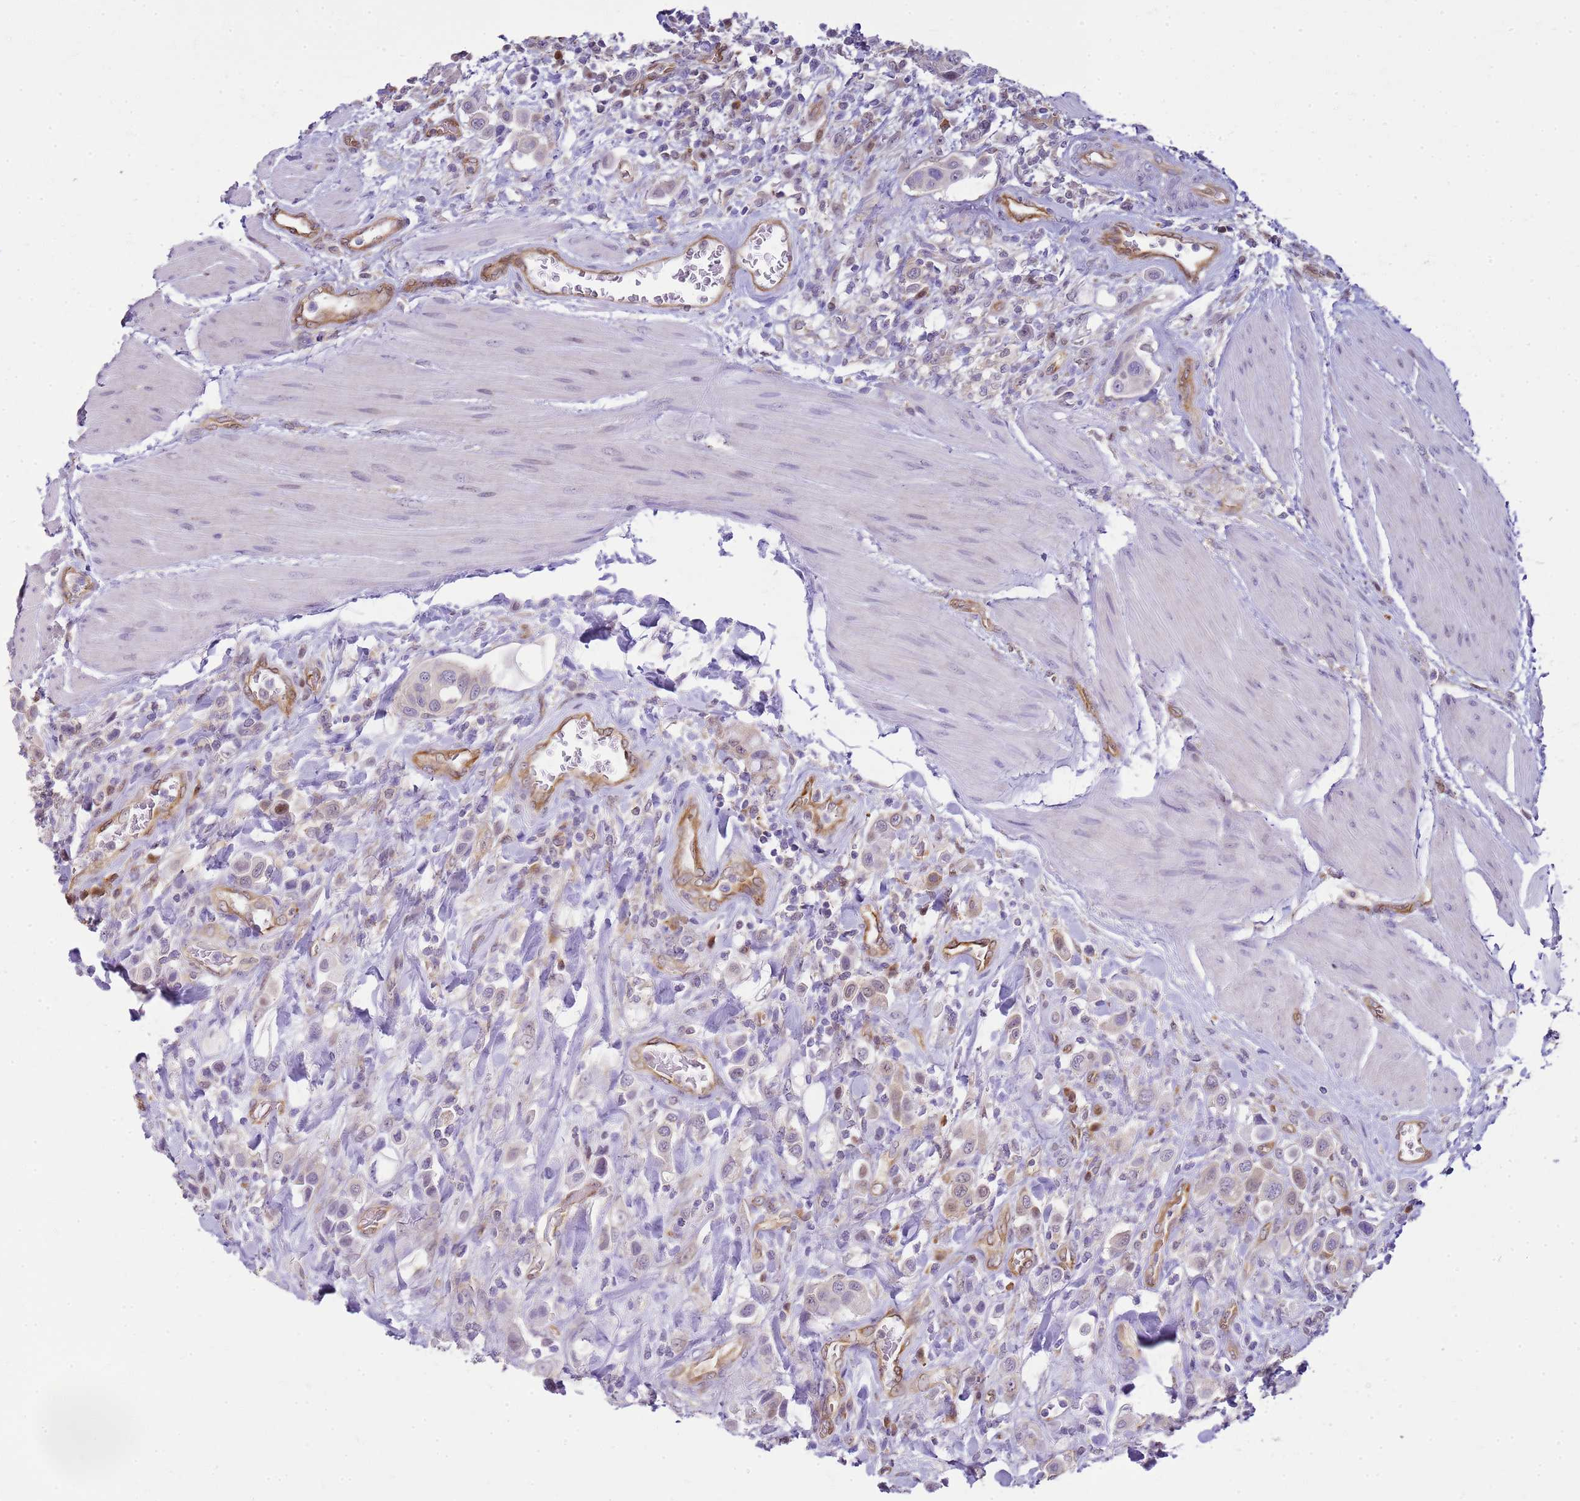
{"staining": {"intensity": "negative", "quantity": "none", "location": "none"}, "tissue": "urothelial cancer", "cell_type": "Tumor cells", "image_type": "cancer", "snomed": [{"axis": "morphology", "description": "Urothelial carcinoma, High grade"}, {"axis": "topography", "description": "Urinary bladder"}], "caption": "There is no significant positivity in tumor cells of urothelial cancer.", "gene": "YWHAE", "patient": {"sex": "male", "age": 50}}